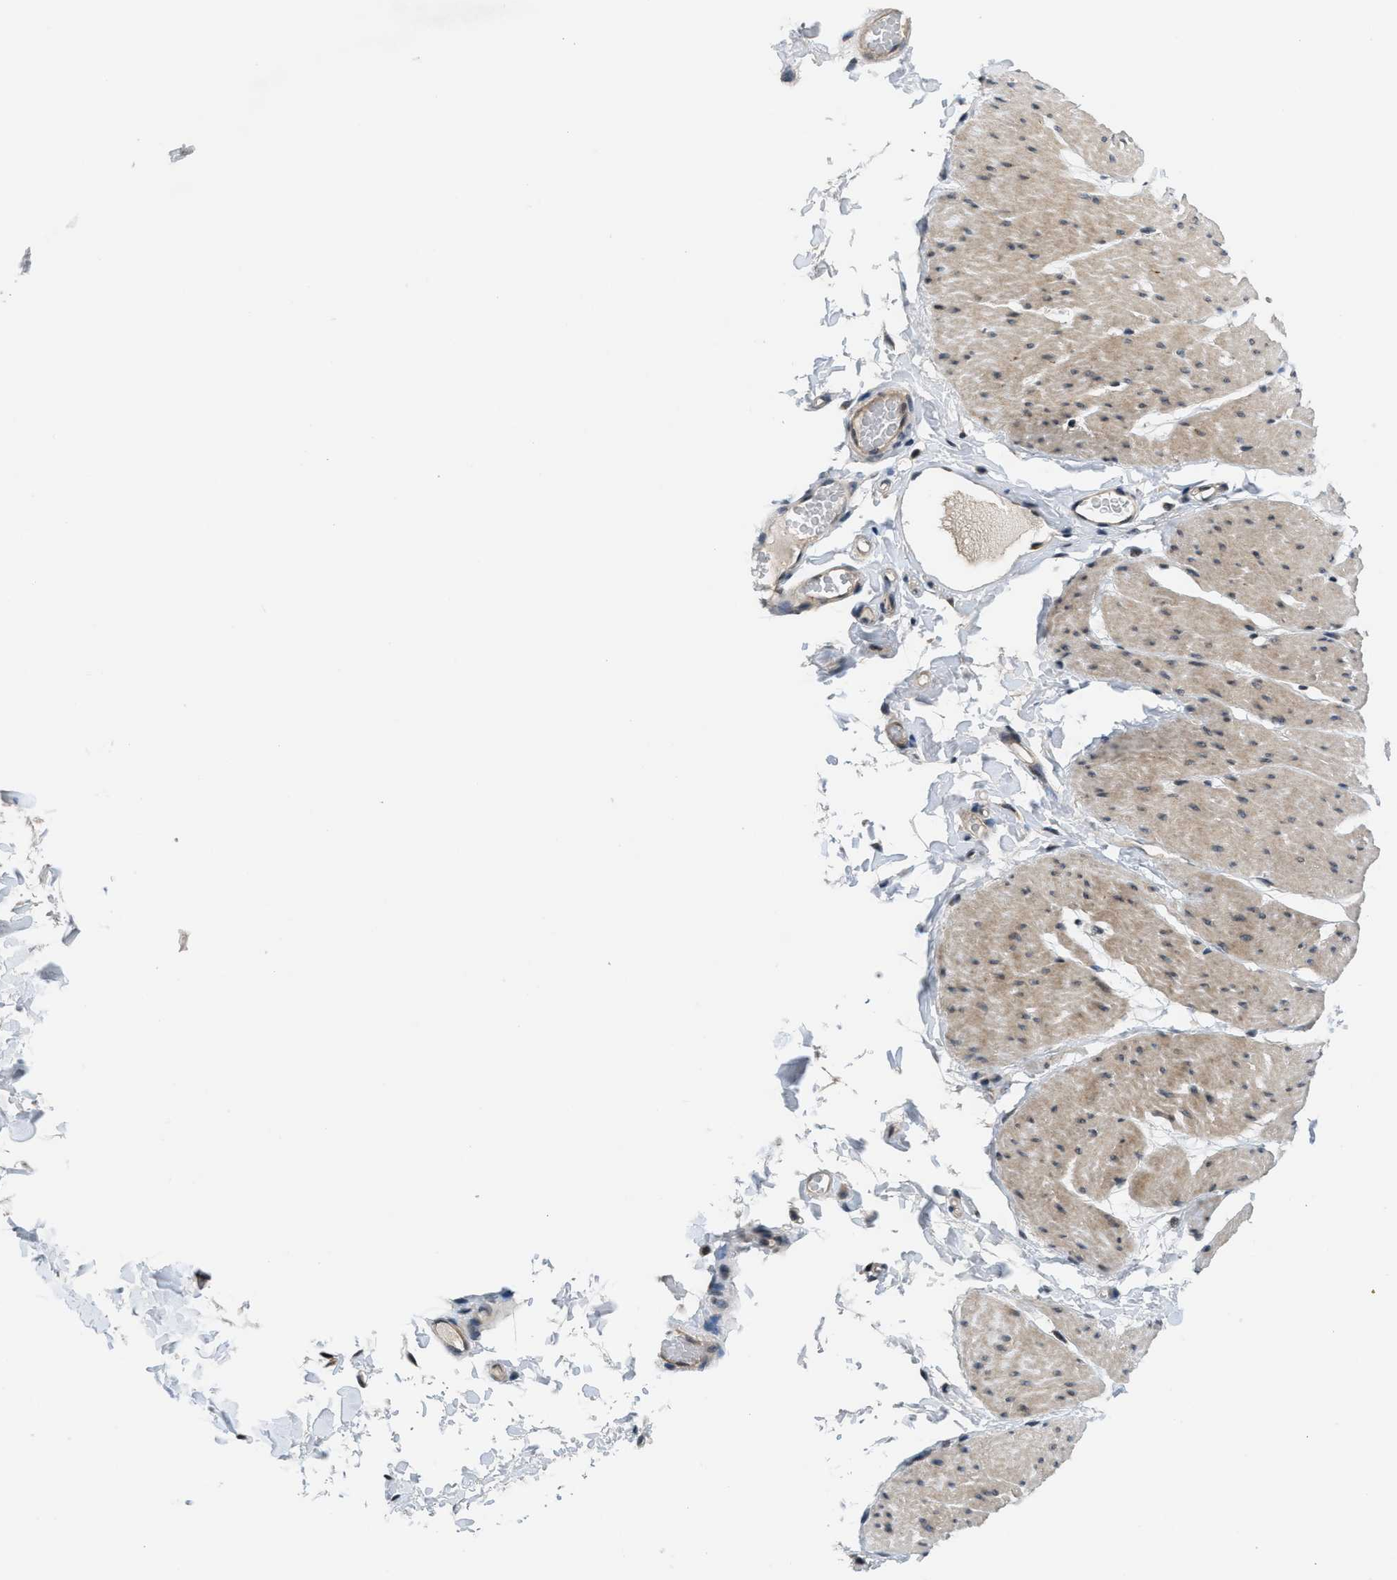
{"staining": {"intensity": "moderate", "quantity": ">75%", "location": "cytoplasmic/membranous"}, "tissue": "smooth muscle", "cell_type": "Smooth muscle cells", "image_type": "normal", "snomed": [{"axis": "morphology", "description": "Normal tissue, NOS"}, {"axis": "topography", "description": "Smooth muscle"}, {"axis": "topography", "description": "Colon"}], "caption": "High-power microscopy captured an IHC histopathology image of unremarkable smooth muscle, revealing moderate cytoplasmic/membranous staining in about >75% of smooth muscle cells. The staining was performed using DAB (3,3'-diaminobenzidine), with brown indicating positive protein expression. Nuclei are stained blue with hematoxylin.", "gene": "SETD5", "patient": {"sex": "male", "age": 67}}